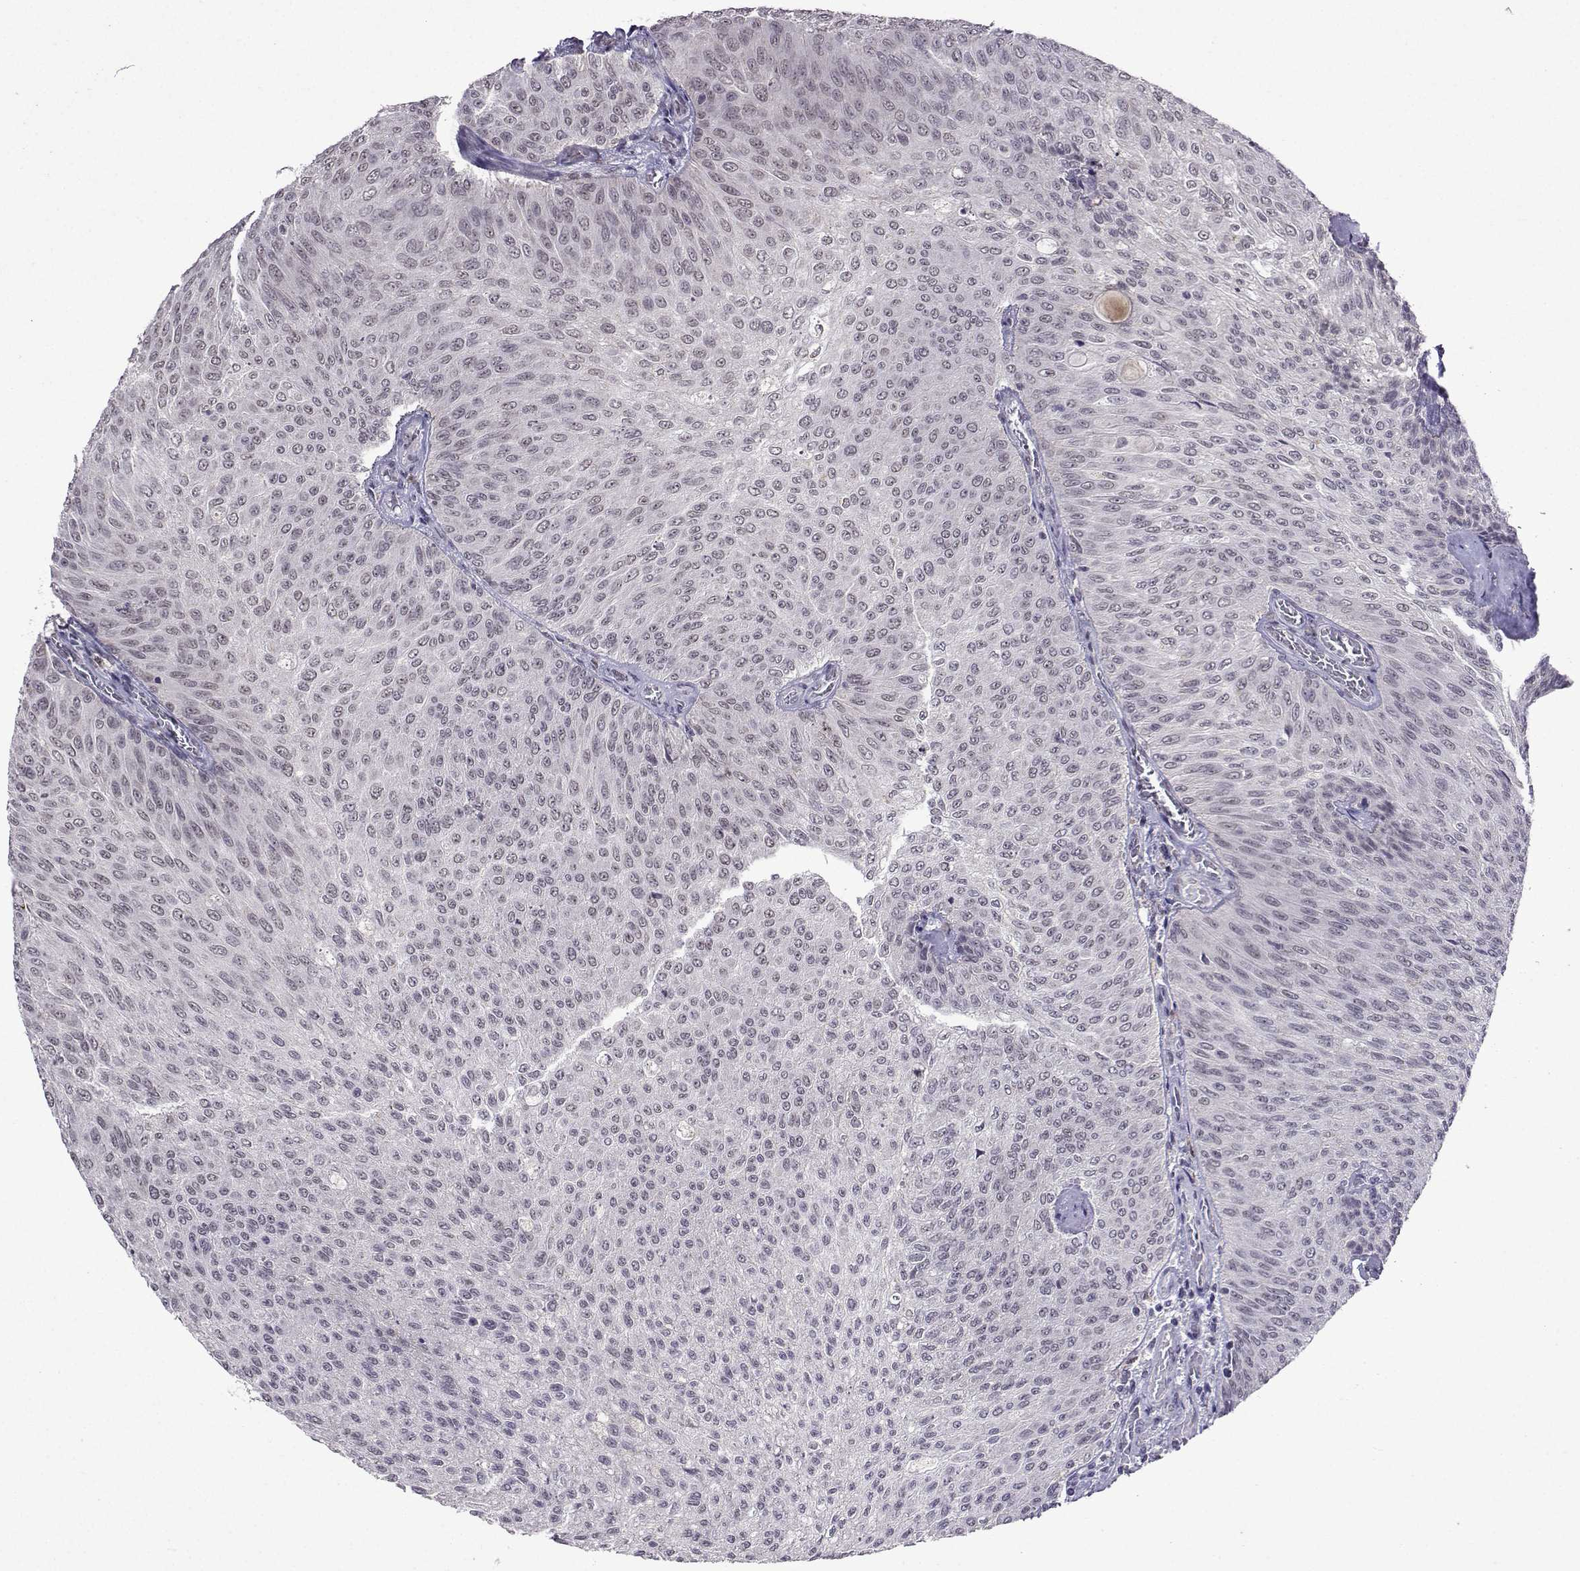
{"staining": {"intensity": "negative", "quantity": "none", "location": "none"}, "tissue": "urothelial cancer", "cell_type": "Tumor cells", "image_type": "cancer", "snomed": [{"axis": "morphology", "description": "Urothelial carcinoma, Low grade"}, {"axis": "topography", "description": "Ureter, NOS"}, {"axis": "topography", "description": "Urinary bladder"}], "caption": "A high-resolution image shows immunohistochemistry staining of urothelial carcinoma (low-grade), which displays no significant expression in tumor cells.", "gene": "CCL28", "patient": {"sex": "male", "age": 78}}